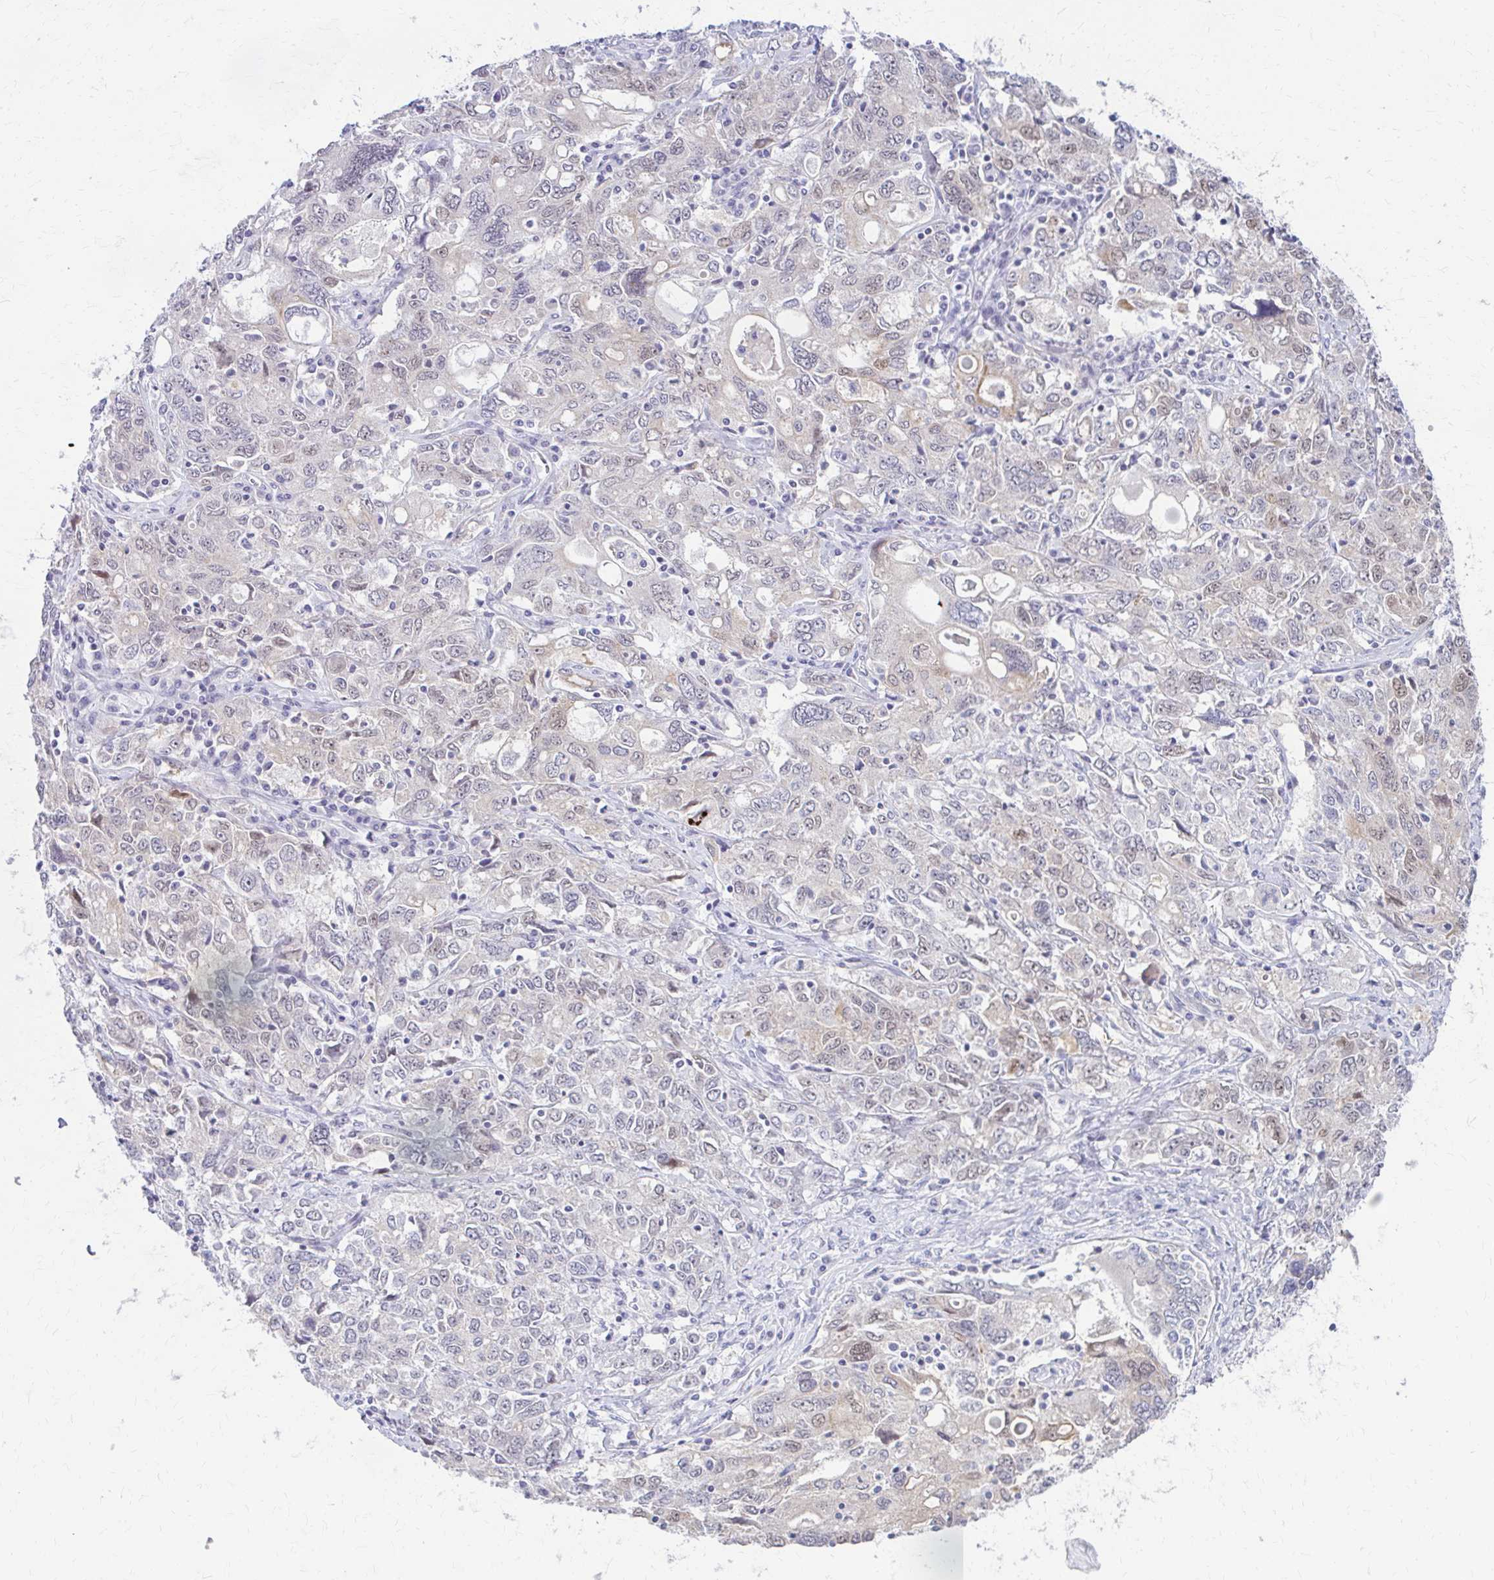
{"staining": {"intensity": "weak", "quantity": "<25%", "location": "nuclear"}, "tissue": "ovarian cancer", "cell_type": "Tumor cells", "image_type": "cancer", "snomed": [{"axis": "morphology", "description": "Carcinoma, endometroid"}, {"axis": "topography", "description": "Ovary"}], "caption": "Immunohistochemistry micrograph of neoplastic tissue: endometroid carcinoma (ovarian) stained with DAB displays no significant protein positivity in tumor cells.", "gene": "RGS16", "patient": {"sex": "female", "age": 62}}